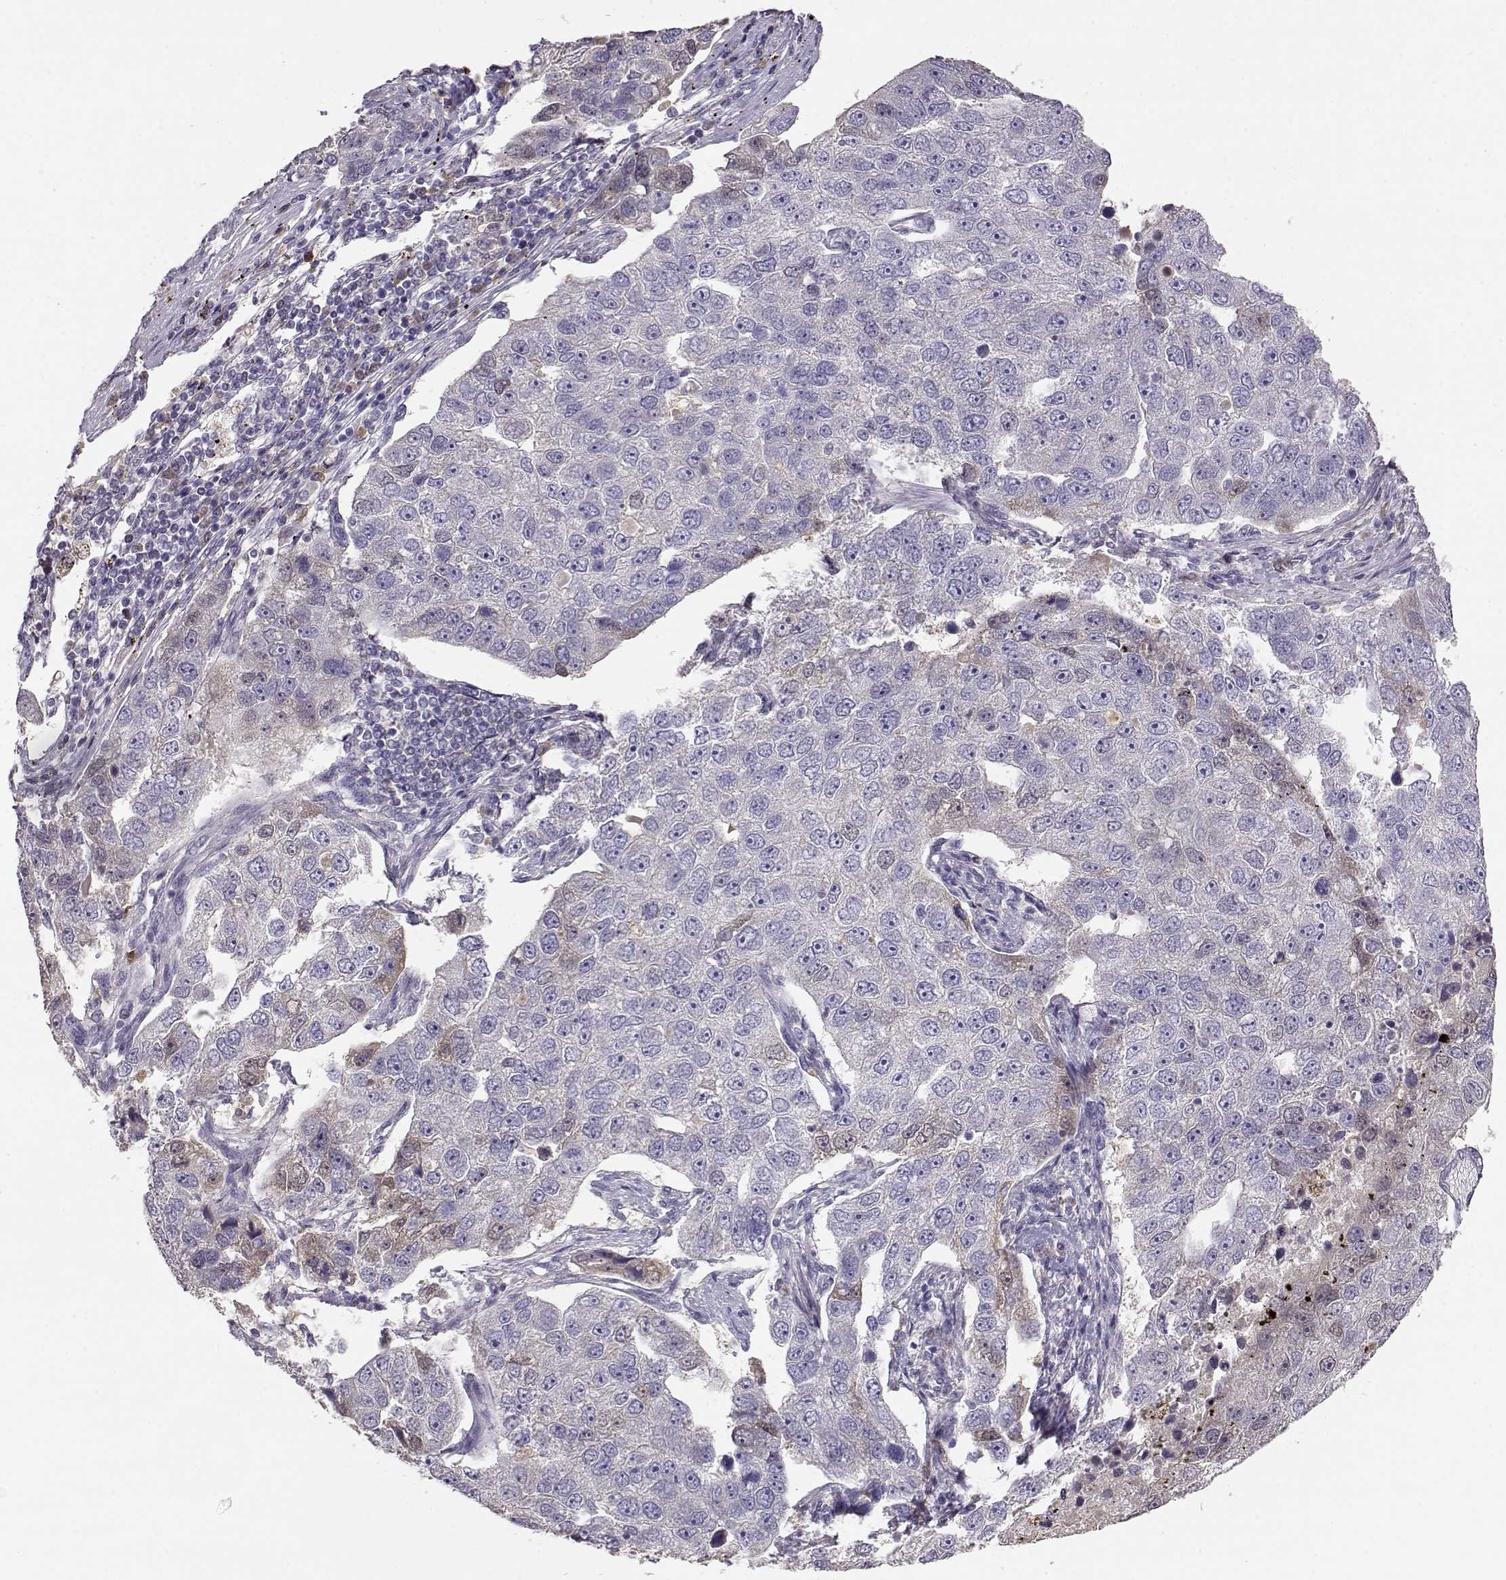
{"staining": {"intensity": "negative", "quantity": "none", "location": "none"}, "tissue": "pancreatic cancer", "cell_type": "Tumor cells", "image_type": "cancer", "snomed": [{"axis": "morphology", "description": "Adenocarcinoma, NOS"}, {"axis": "topography", "description": "Pancreas"}], "caption": "An image of adenocarcinoma (pancreatic) stained for a protein shows no brown staining in tumor cells. Nuclei are stained in blue.", "gene": "TACR1", "patient": {"sex": "female", "age": 61}}